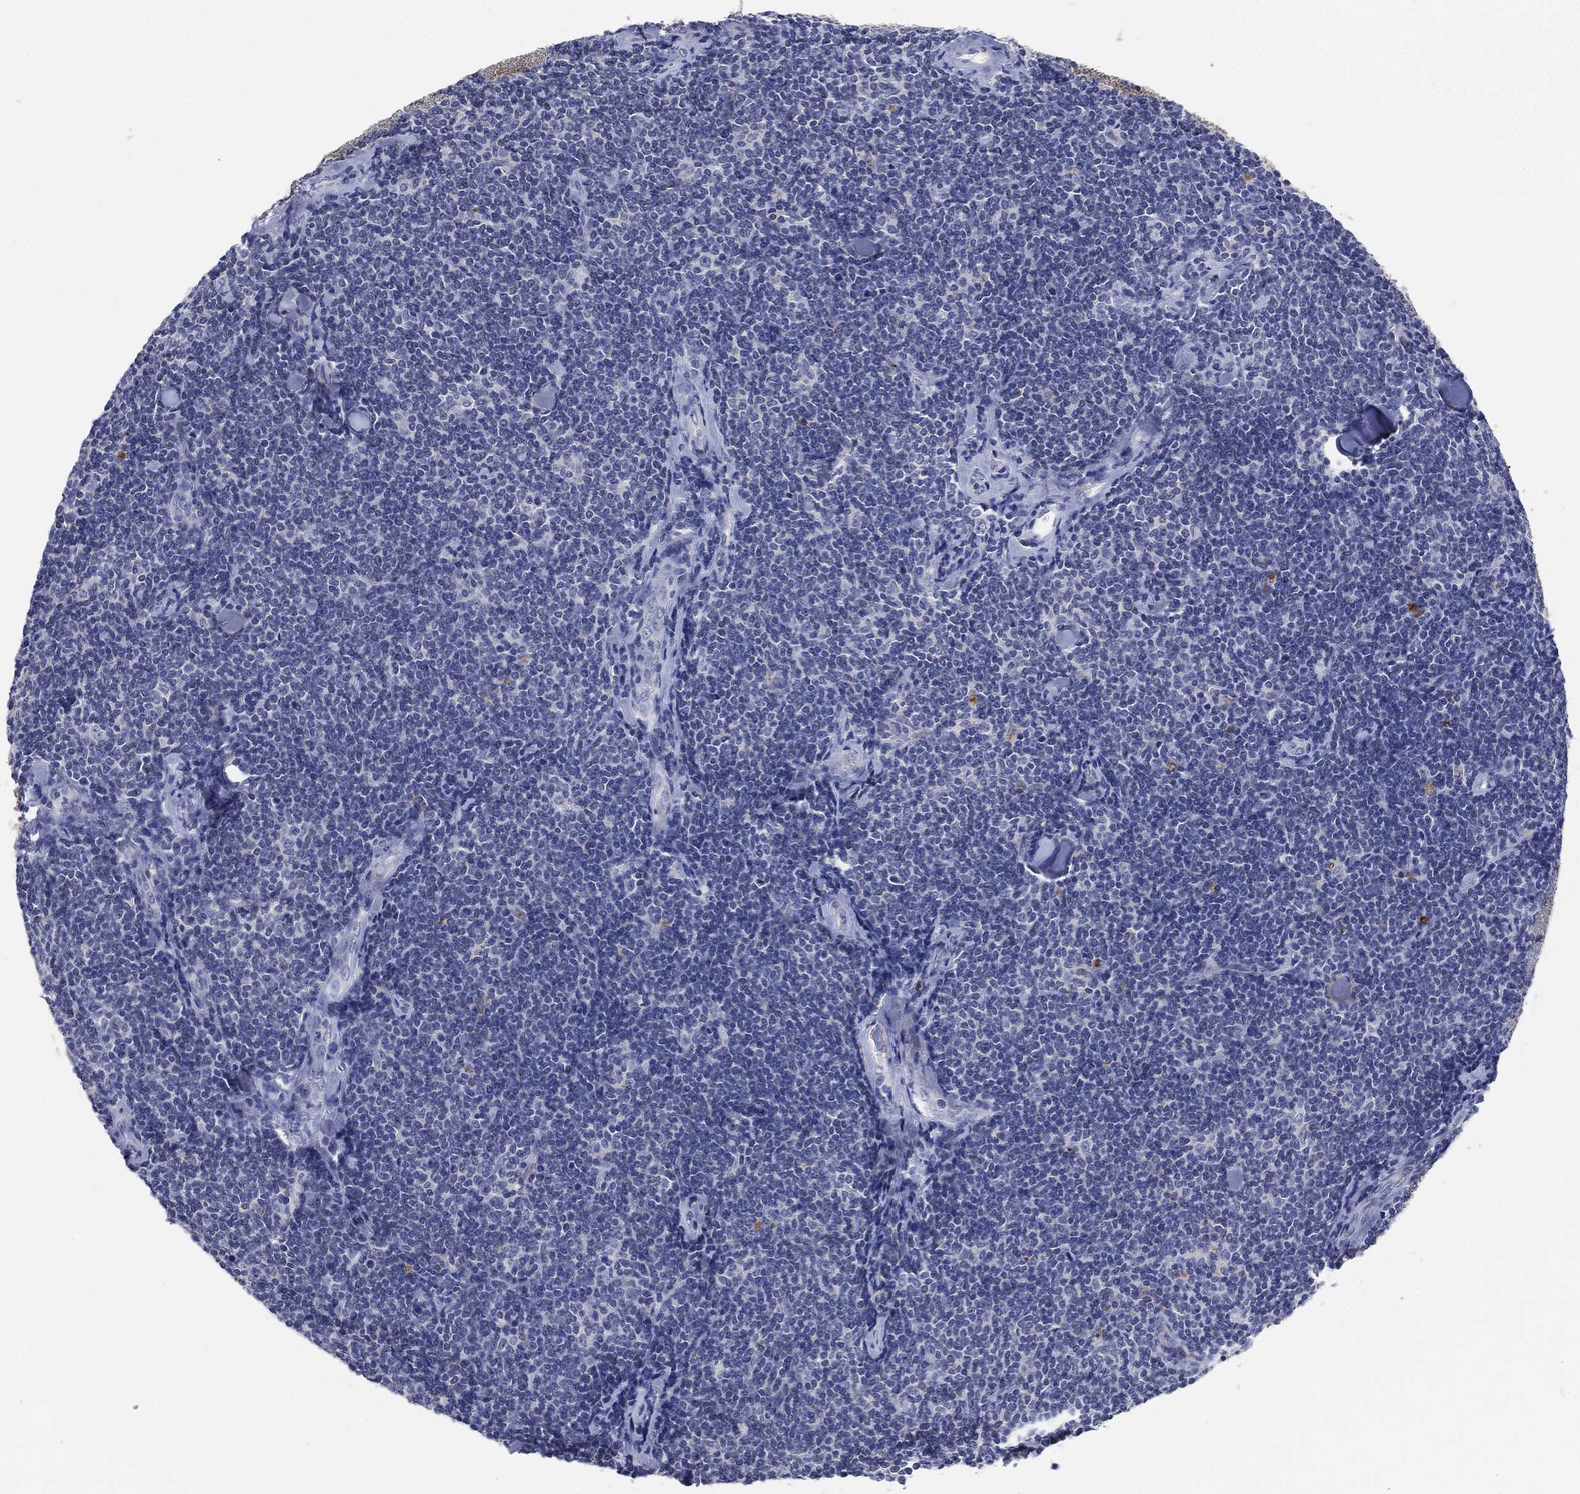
{"staining": {"intensity": "negative", "quantity": "none", "location": "none"}, "tissue": "lymphoma", "cell_type": "Tumor cells", "image_type": "cancer", "snomed": [{"axis": "morphology", "description": "Malignant lymphoma, non-Hodgkin's type, Low grade"}, {"axis": "topography", "description": "Lymph node"}], "caption": "Lymphoma was stained to show a protein in brown. There is no significant expression in tumor cells.", "gene": "NTRK1", "patient": {"sex": "female", "age": 56}}